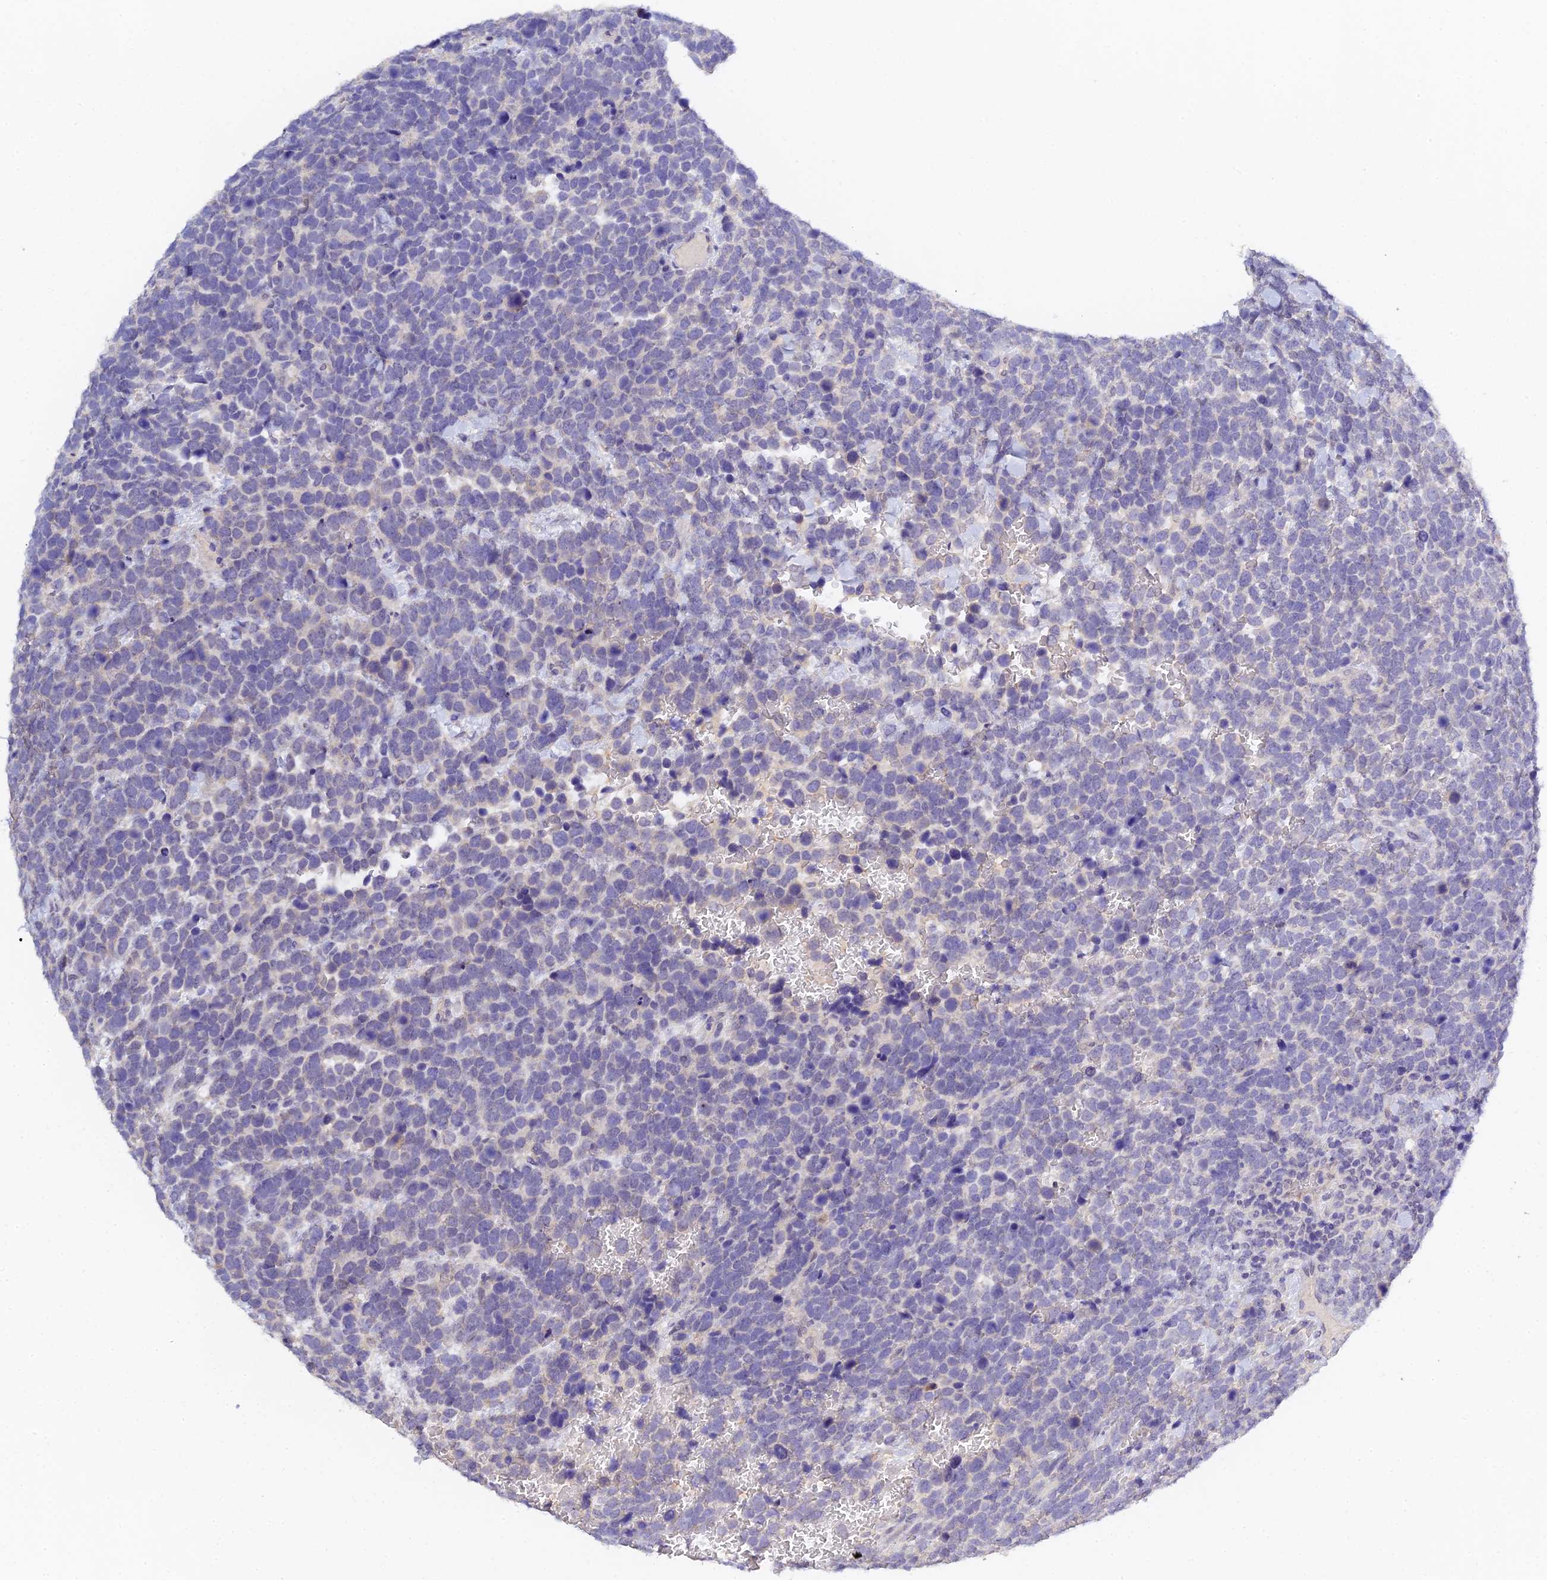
{"staining": {"intensity": "negative", "quantity": "none", "location": "none"}, "tissue": "urothelial cancer", "cell_type": "Tumor cells", "image_type": "cancer", "snomed": [{"axis": "morphology", "description": "Urothelial carcinoma, High grade"}, {"axis": "topography", "description": "Urinary bladder"}], "caption": "DAB (3,3'-diaminobenzidine) immunohistochemical staining of human urothelial cancer shows no significant positivity in tumor cells. The staining is performed using DAB brown chromogen with nuclei counter-stained in using hematoxylin.", "gene": "HOXB1", "patient": {"sex": "female", "age": 82}}